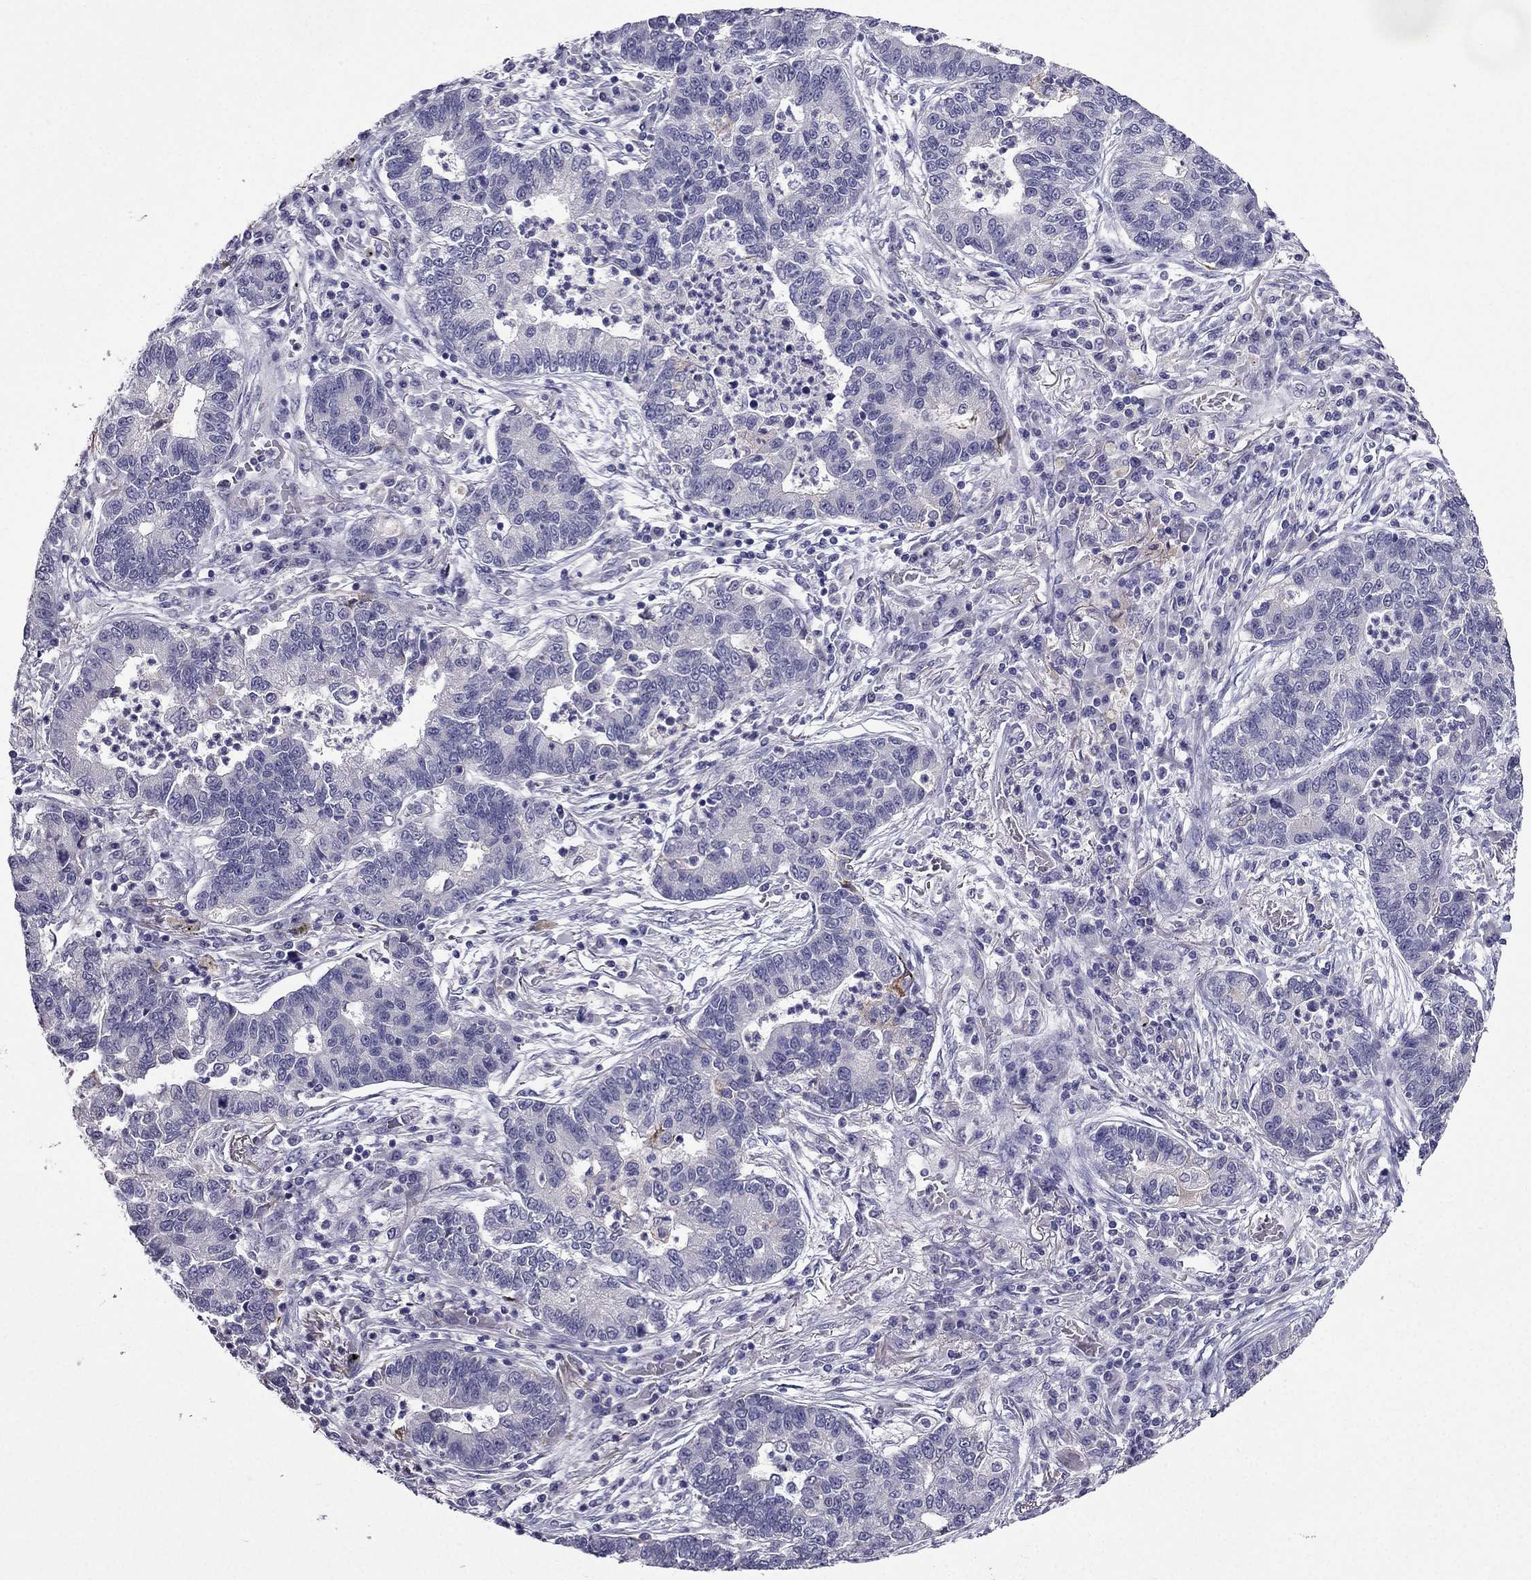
{"staining": {"intensity": "negative", "quantity": "none", "location": "none"}, "tissue": "lung cancer", "cell_type": "Tumor cells", "image_type": "cancer", "snomed": [{"axis": "morphology", "description": "Adenocarcinoma, NOS"}, {"axis": "topography", "description": "Lung"}], "caption": "High magnification brightfield microscopy of adenocarcinoma (lung) stained with DAB (brown) and counterstained with hematoxylin (blue): tumor cells show no significant staining. (DAB immunohistochemistry with hematoxylin counter stain).", "gene": "DUSP15", "patient": {"sex": "female", "age": 57}}